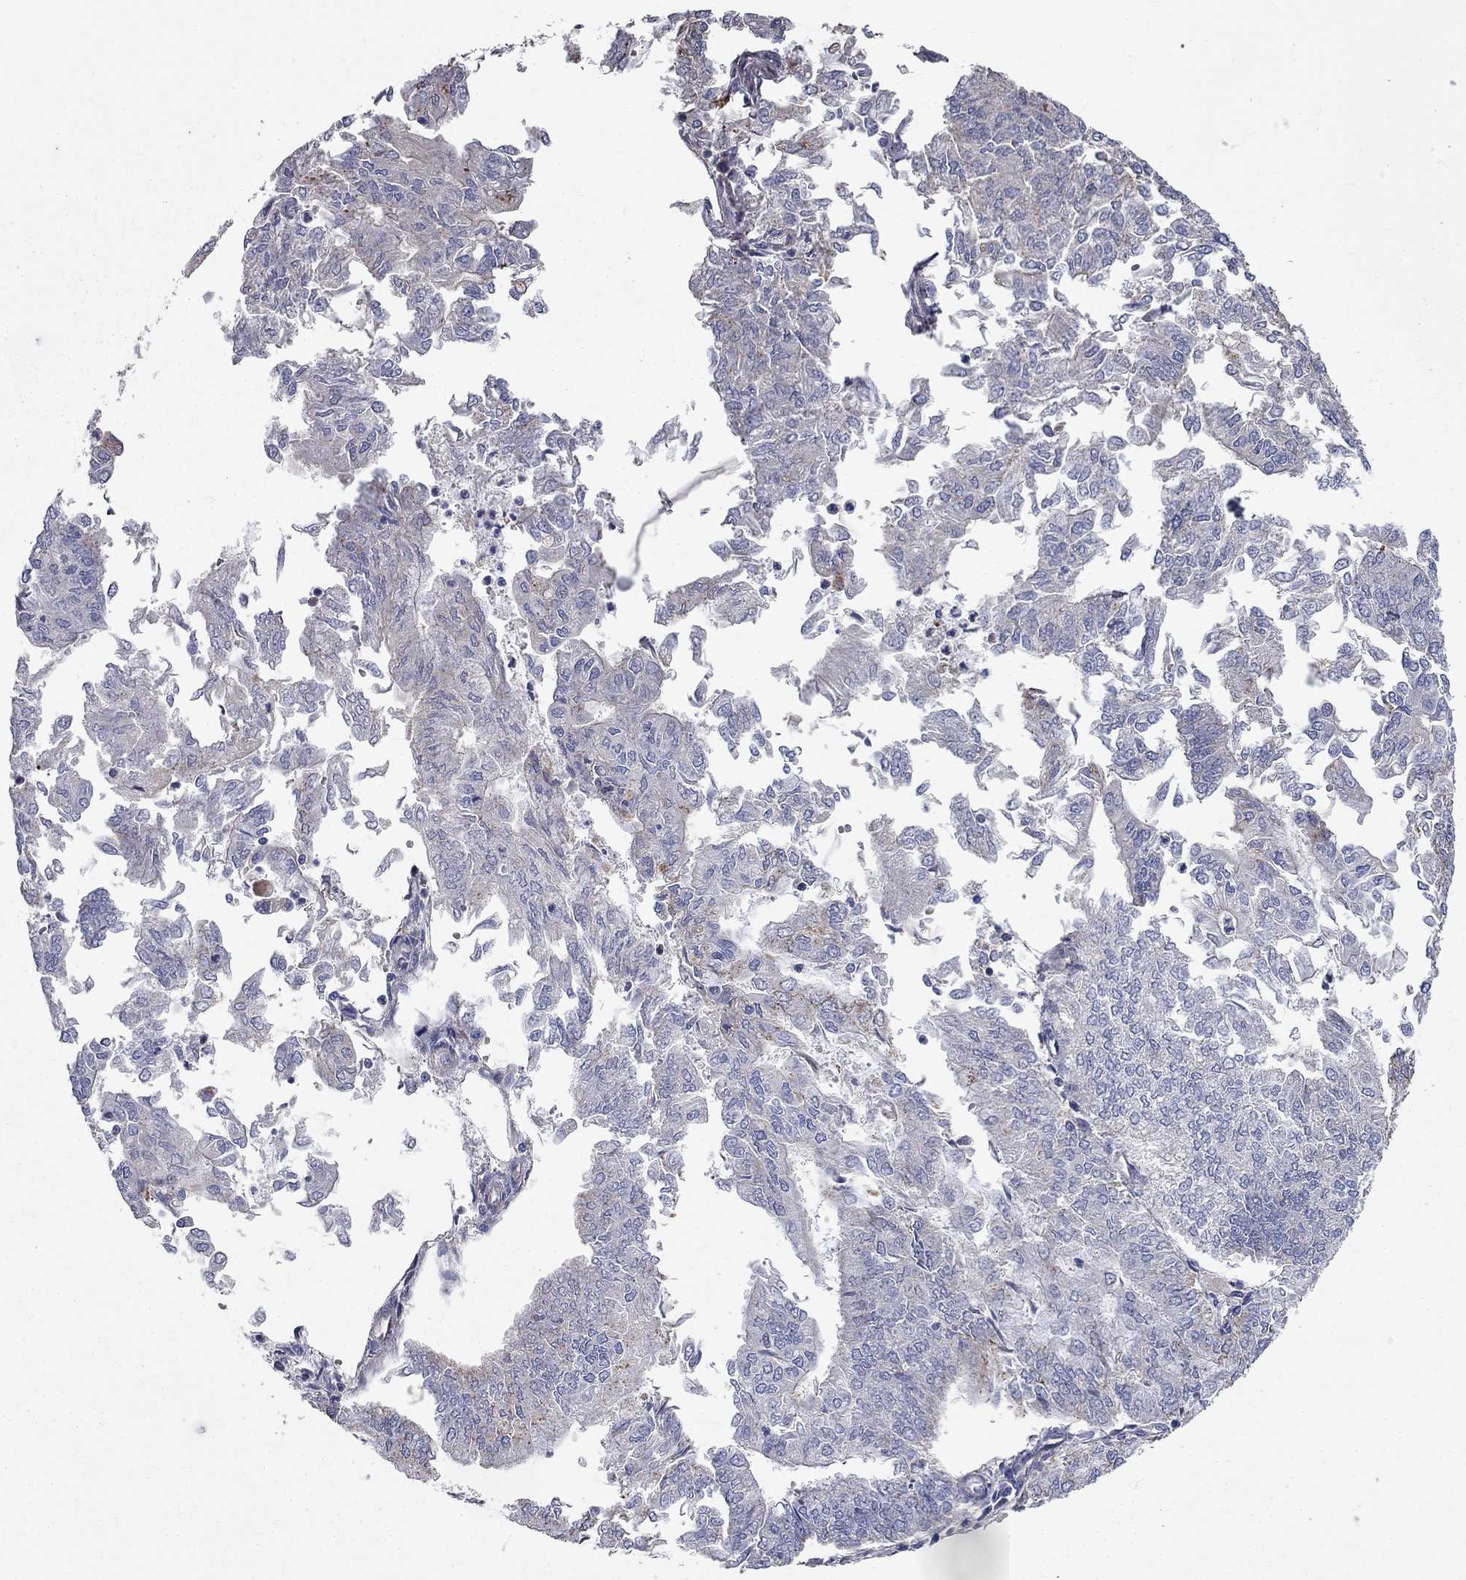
{"staining": {"intensity": "moderate", "quantity": "<25%", "location": "cytoplasmic/membranous"}, "tissue": "endometrial cancer", "cell_type": "Tumor cells", "image_type": "cancer", "snomed": [{"axis": "morphology", "description": "Adenocarcinoma, NOS"}, {"axis": "topography", "description": "Endometrium"}], "caption": "Moderate cytoplasmic/membranous expression is appreciated in approximately <25% of tumor cells in endometrial cancer (adenocarcinoma). (Stains: DAB in brown, nuclei in blue, Microscopy: brightfield microscopy at high magnification).", "gene": "KANSL1L", "patient": {"sex": "female", "age": 59}}